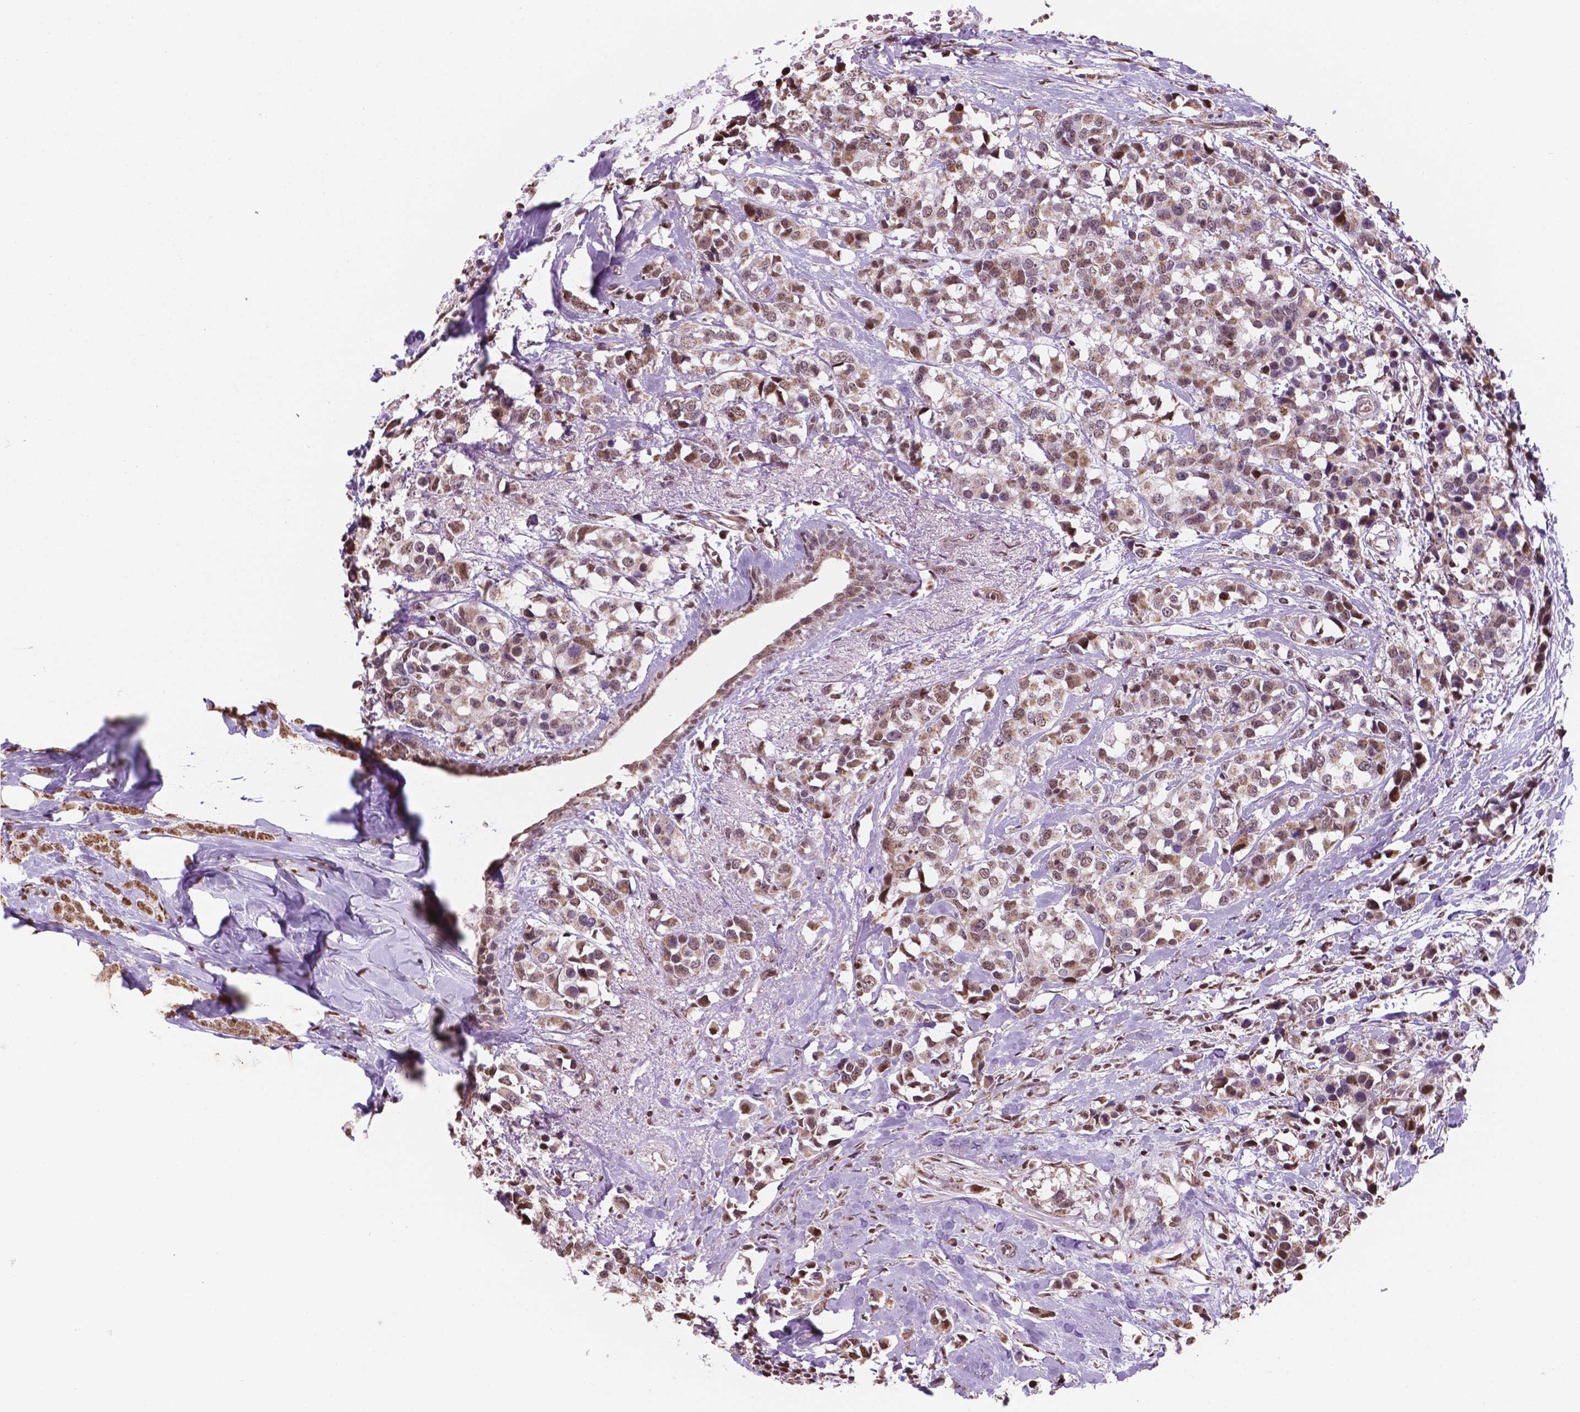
{"staining": {"intensity": "moderate", "quantity": ">75%", "location": "cytoplasmic/membranous,nuclear"}, "tissue": "breast cancer", "cell_type": "Tumor cells", "image_type": "cancer", "snomed": [{"axis": "morphology", "description": "Lobular carcinoma"}, {"axis": "topography", "description": "Breast"}], "caption": "Moderate cytoplasmic/membranous and nuclear expression for a protein is present in about >75% of tumor cells of breast cancer using immunohistochemistry.", "gene": "NDUFA10", "patient": {"sex": "female", "age": 59}}